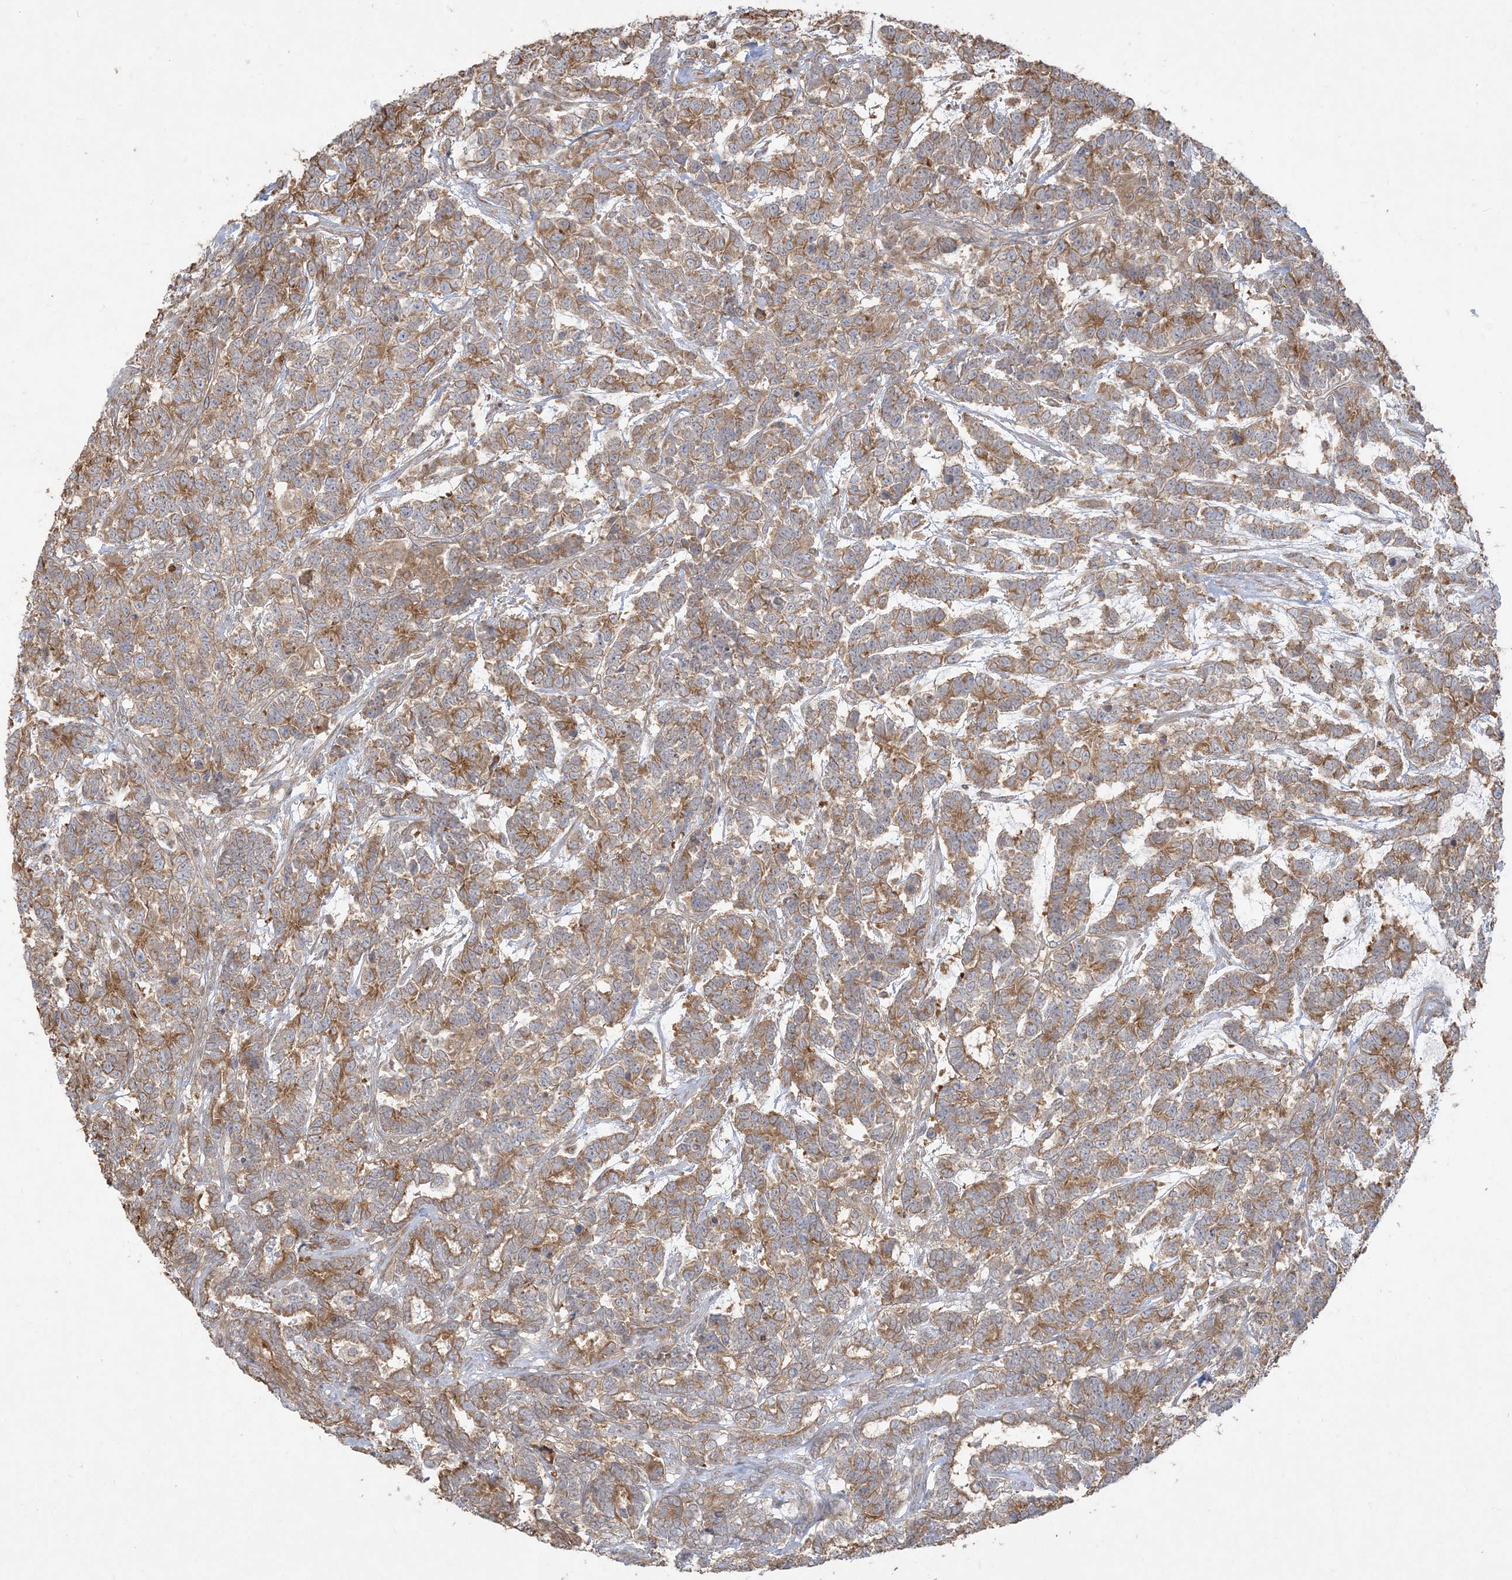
{"staining": {"intensity": "moderate", "quantity": ">75%", "location": "cytoplasmic/membranous"}, "tissue": "testis cancer", "cell_type": "Tumor cells", "image_type": "cancer", "snomed": [{"axis": "morphology", "description": "Carcinoma, Embryonal, NOS"}, {"axis": "topography", "description": "Testis"}], "caption": "Brown immunohistochemical staining in human testis cancer shows moderate cytoplasmic/membranous expression in approximately >75% of tumor cells. (DAB IHC with brightfield microscopy, high magnification).", "gene": "ZC3H6", "patient": {"sex": "male", "age": 26}}